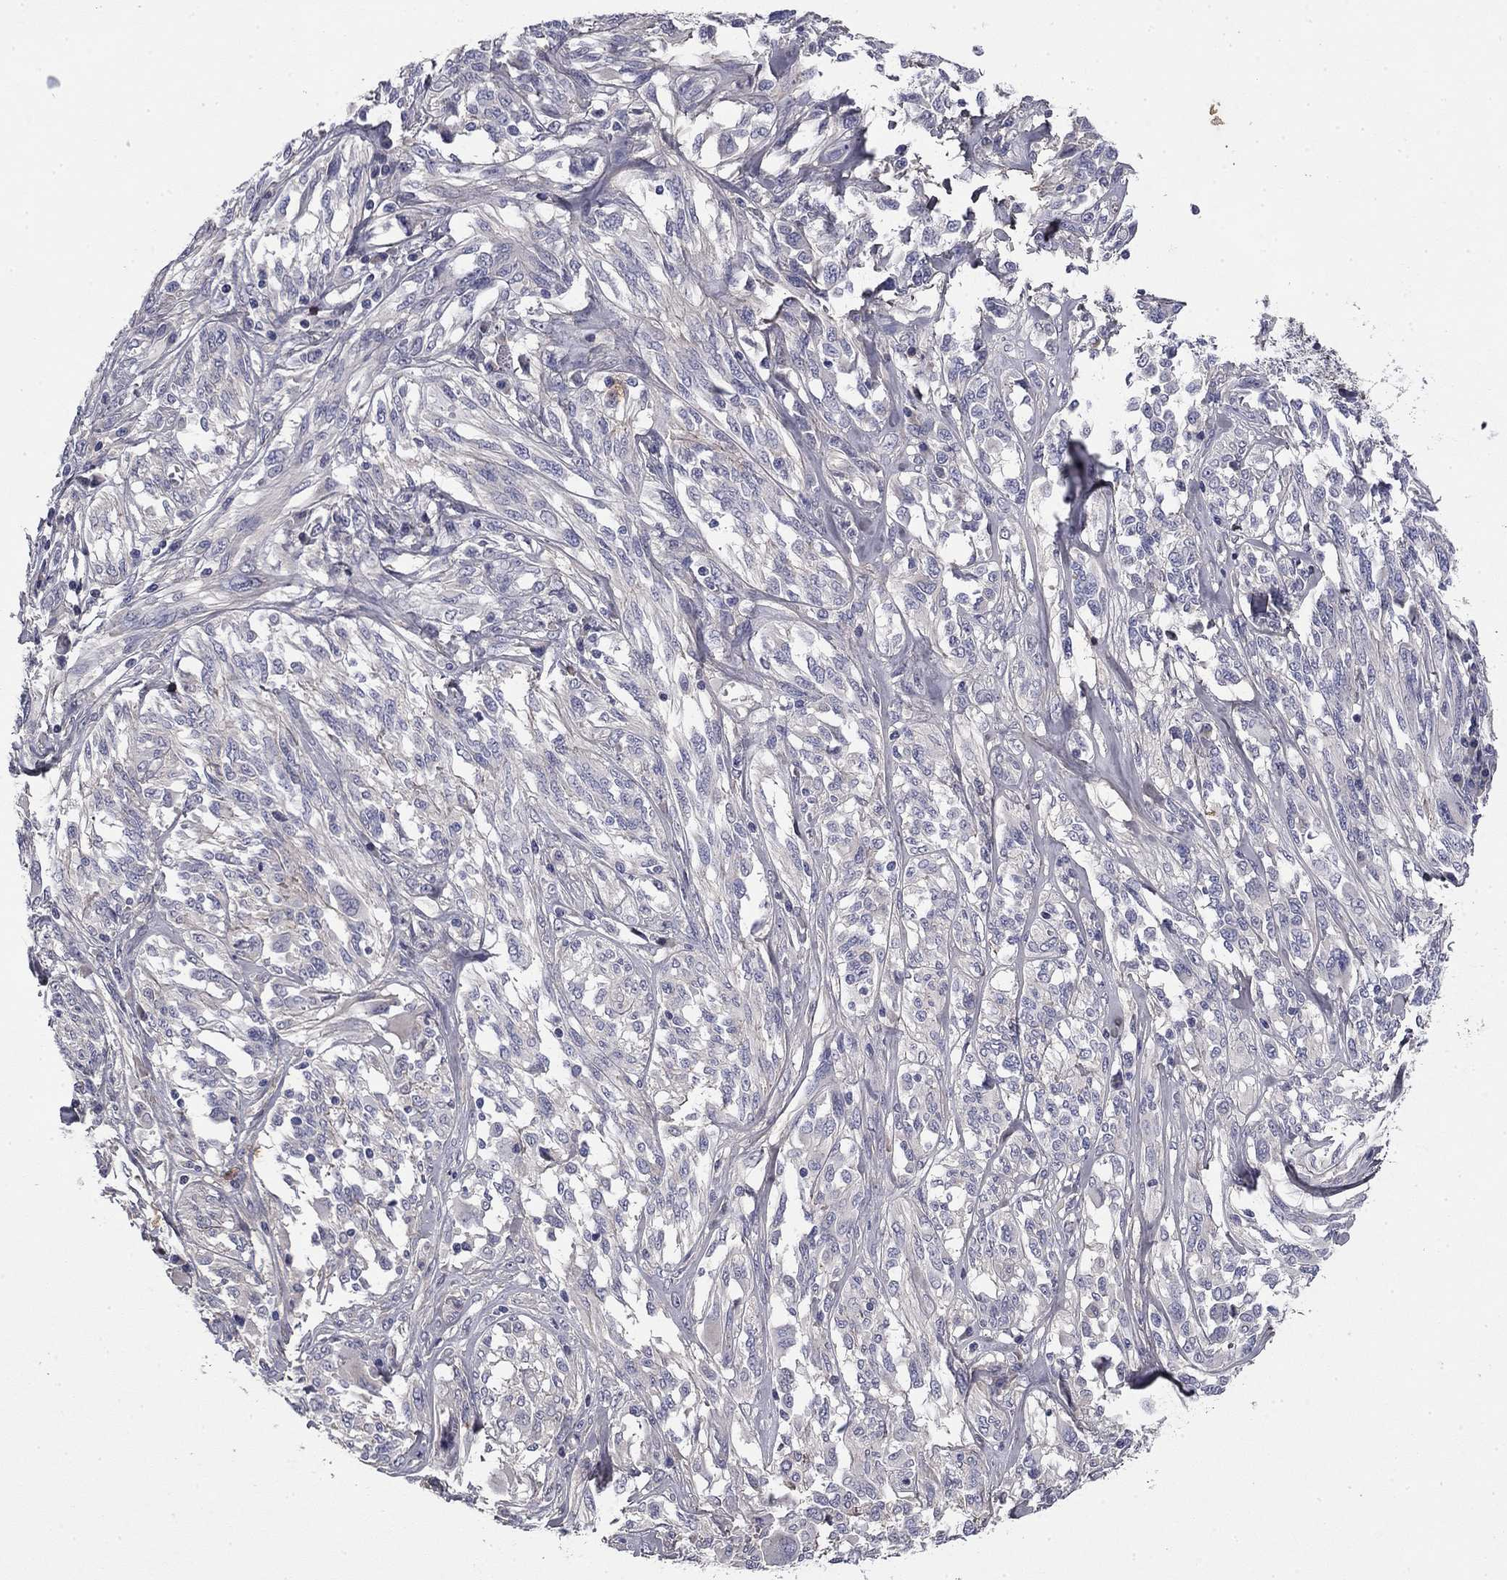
{"staining": {"intensity": "negative", "quantity": "none", "location": "none"}, "tissue": "melanoma", "cell_type": "Tumor cells", "image_type": "cancer", "snomed": [{"axis": "morphology", "description": "Malignant melanoma, NOS"}, {"axis": "topography", "description": "Skin"}], "caption": "Immunohistochemical staining of melanoma shows no significant staining in tumor cells.", "gene": "COL2A1", "patient": {"sex": "female", "age": 91}}